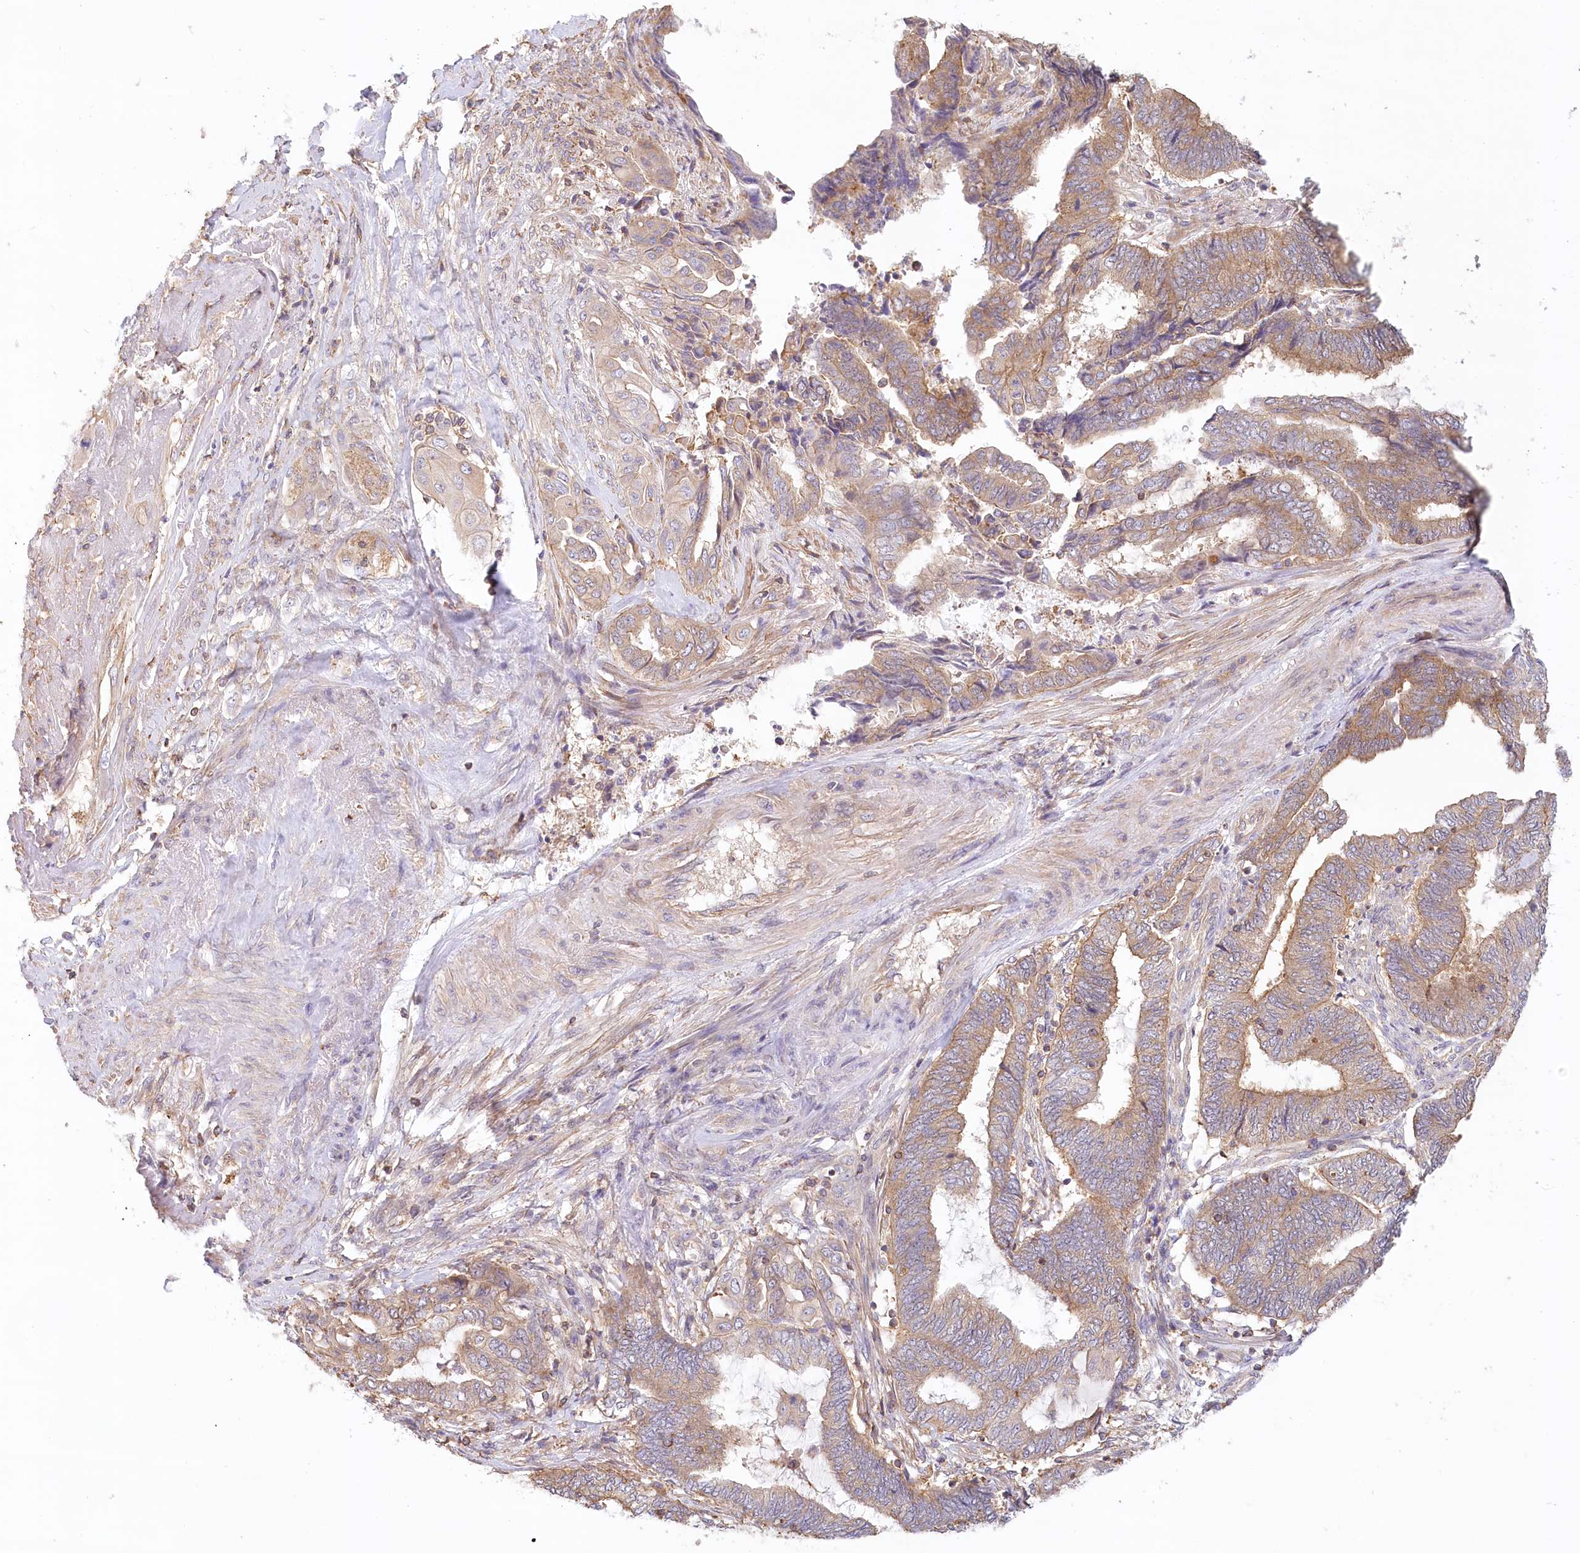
{"staining": {"intensity": "moderate", "quantity": ">75%", "location": "cytoplasmic/membranous"}, "tissue": "endometrial cancer", "cell_type": "Tumor cells", "image_type": "cancer", "snomed": [{"axis": "morphology", "description": "Adenocarcinoma, NOS"}, {"axis": "topography", "description": "Uterus"}, {"axis": "topography", "description": "Endometrium"}], "caption": "The micrograph displays immunohistochemical staining of endometrial cancer. There is moderate cytoplasmic/membranous positivity is identified in about >75% of tumor cells.", "gene": "UMPS", "patient": {"sex": "female", "age": 70}}